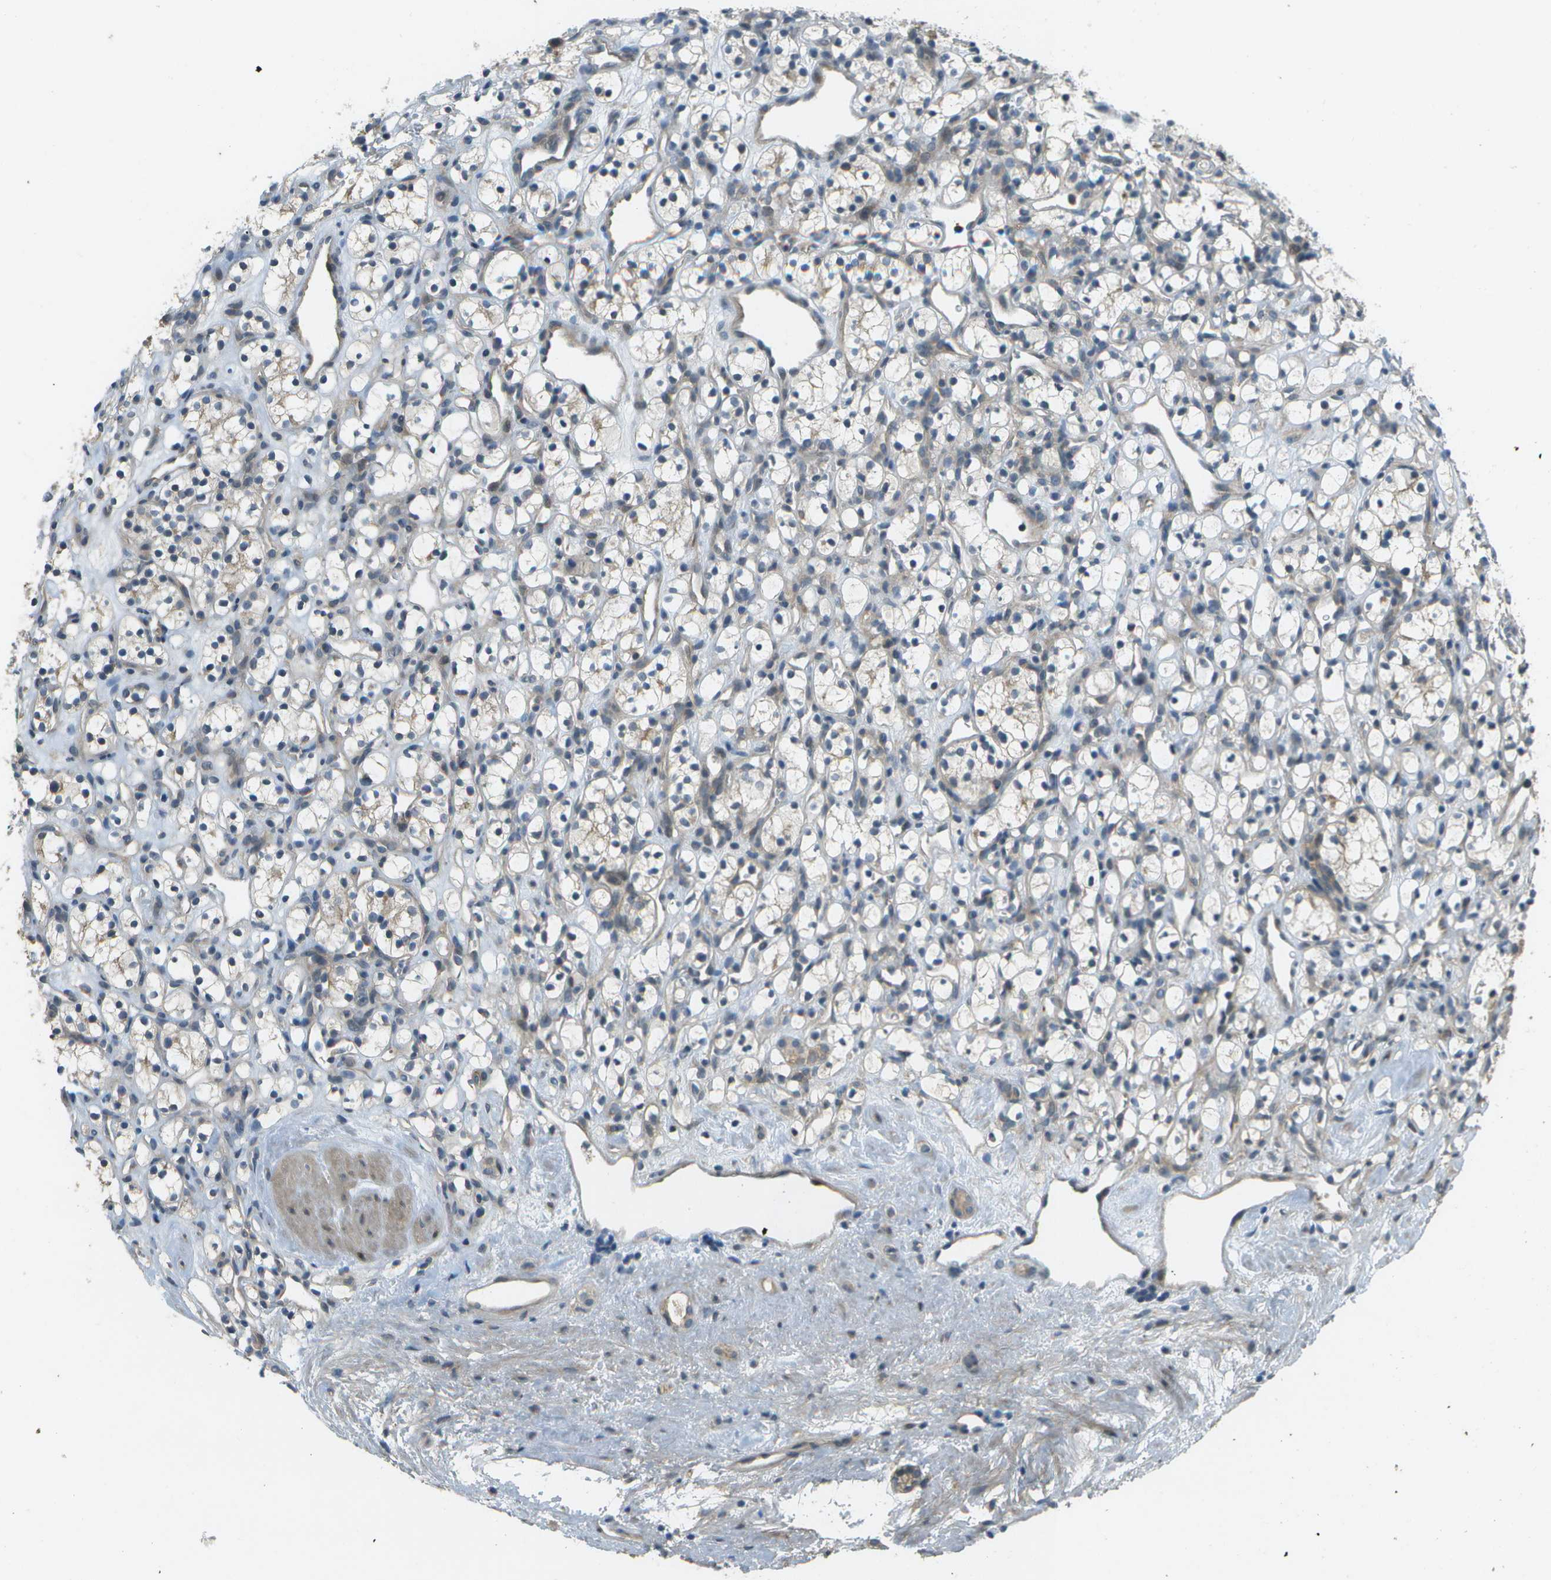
{"staining": {"intensity": "negative", "quantity": "none", "location": "none"}, "tissue": "renal cancer", "cell_type": "Tumor cells", "image_type": "cancer", "snomed": [{"axis": "morphology", "description": "Adenocarcinoma, NOS"}, {"axis": "topography", "description": "Kidney"}], "caption": "The histopathology image reveals no staining of tumor cells in renal cancer.", "gene": "WNK2", "patient": {"sex": "female", "age": 60}}